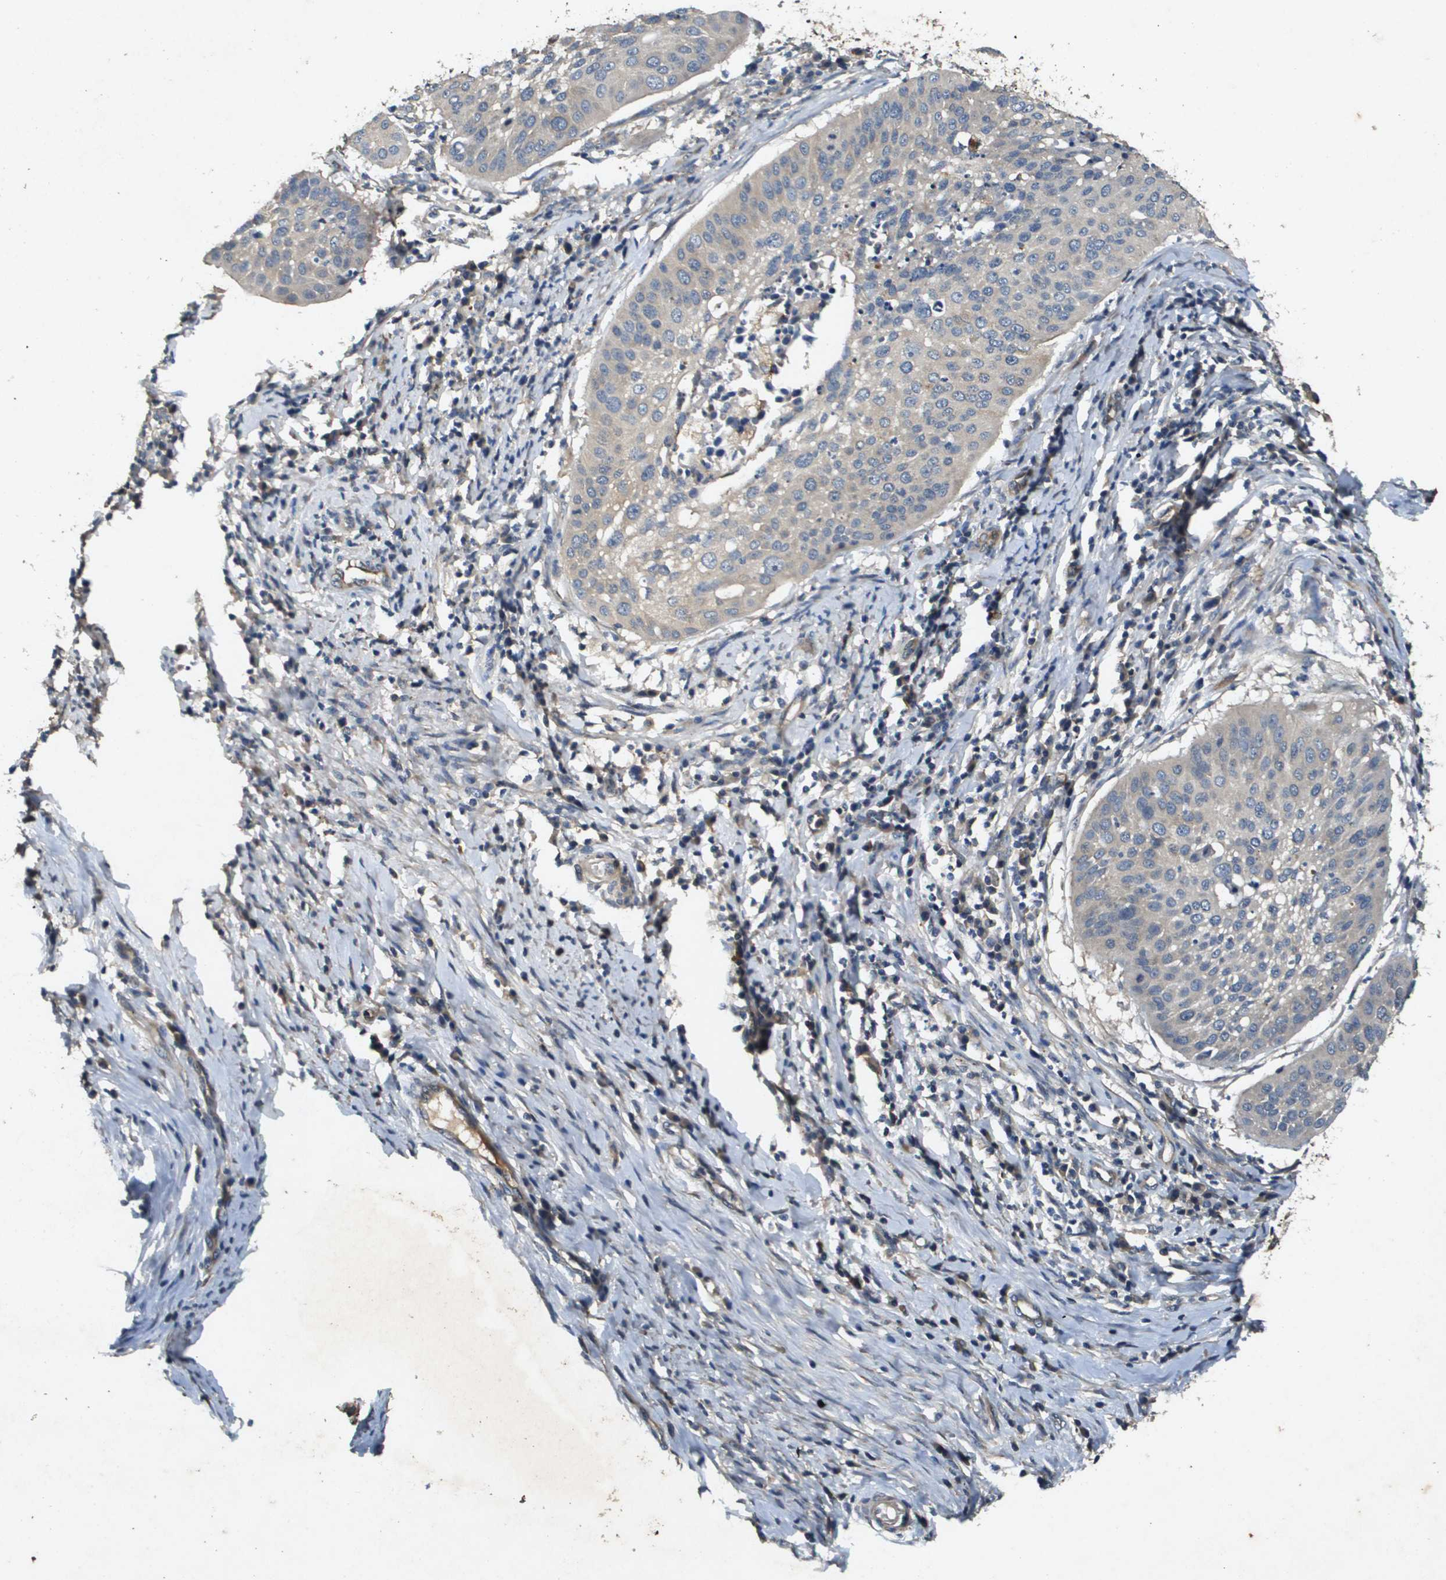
{"staining": {"intensity": "weak", "quantity": ">75%", "location": "cytoplasmic/membranous"}, "tissue": "cervical cancer", "cell_type": "Tumor cells", "image_type": "cancer", "snomed": [{"axis": "morphology", "description": "Normal tissue, NOS"}, {"axis": "morphology", "description": "Squamous cell carcinoma, NOS"}, {"axis": "topography", "description": "Cervix"}], "caption": "Protein expression analysis of cervical cancer shows weak cytoplasmic/membranous expression in approximately >75% of tumor cells. (DAB (3,3'-diaminobenzidine) IHC with brightfield microscopy, high magnification).", "gene": "PGAP3", "patient": {"sex": "female", "age": 39}}